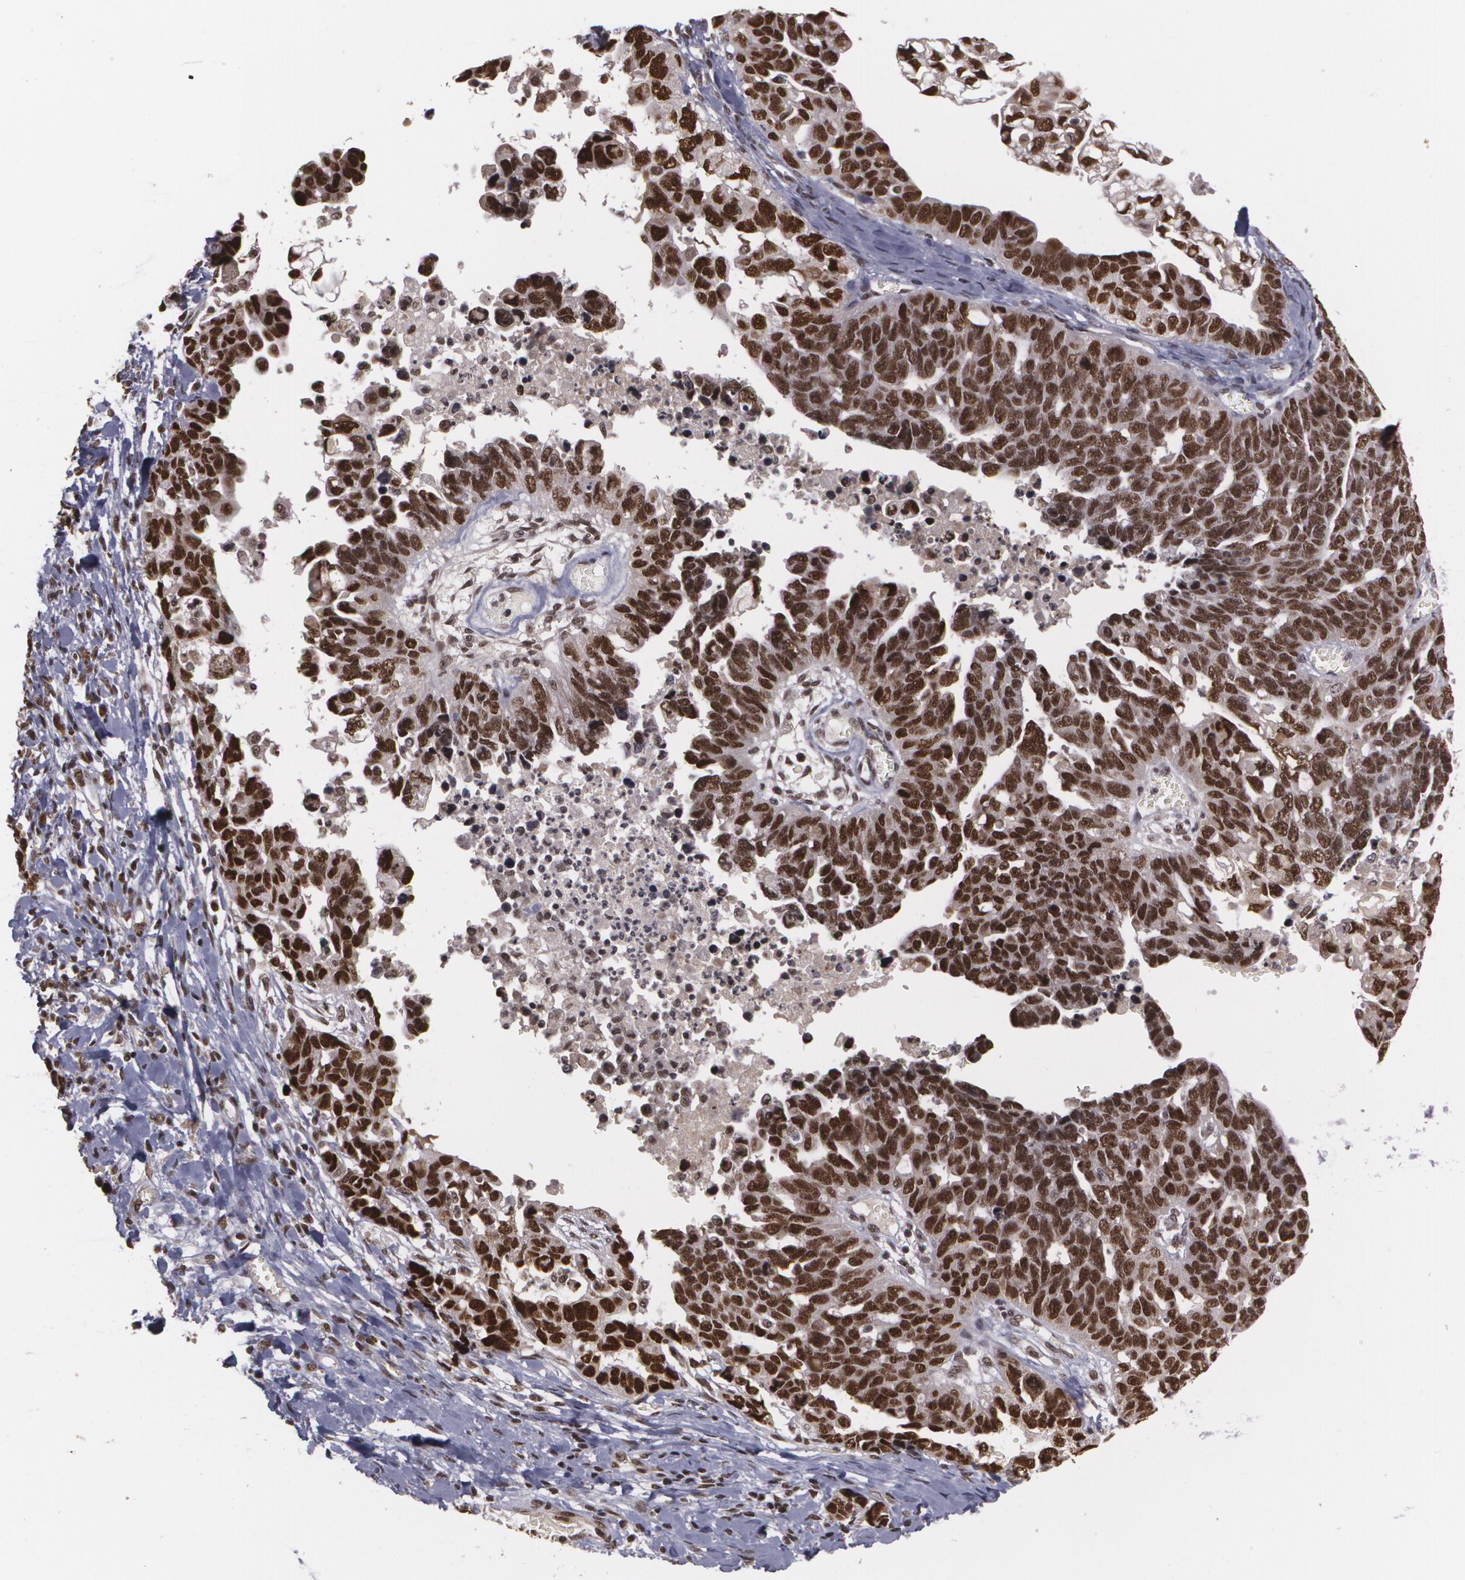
{"staining": {"intensity": "strong", "quantity": ">75%", "location": "nuclear"}, "tissue": "ovarian cancer", "cell_type": "Tumor cells", "image_type": "cancer", "snomed": [{"axis": "morphology", "description": "Cystadenocarcinoma, serous, NOS"}, {"axis": "topography", "description": "Ovary"}], "caption": "Immunohistochemistry (IHC) (DAB) staining of human ovarian cancer demonstrates strong nuclear protein expression in about >75% of tumor cells. Using DAB (brown) and hematoxylin (blue) stains, captured at high magnification using brightfield microscopy.", "gene": "RXRB", "patient": {"sex": "female", "age": 69}}